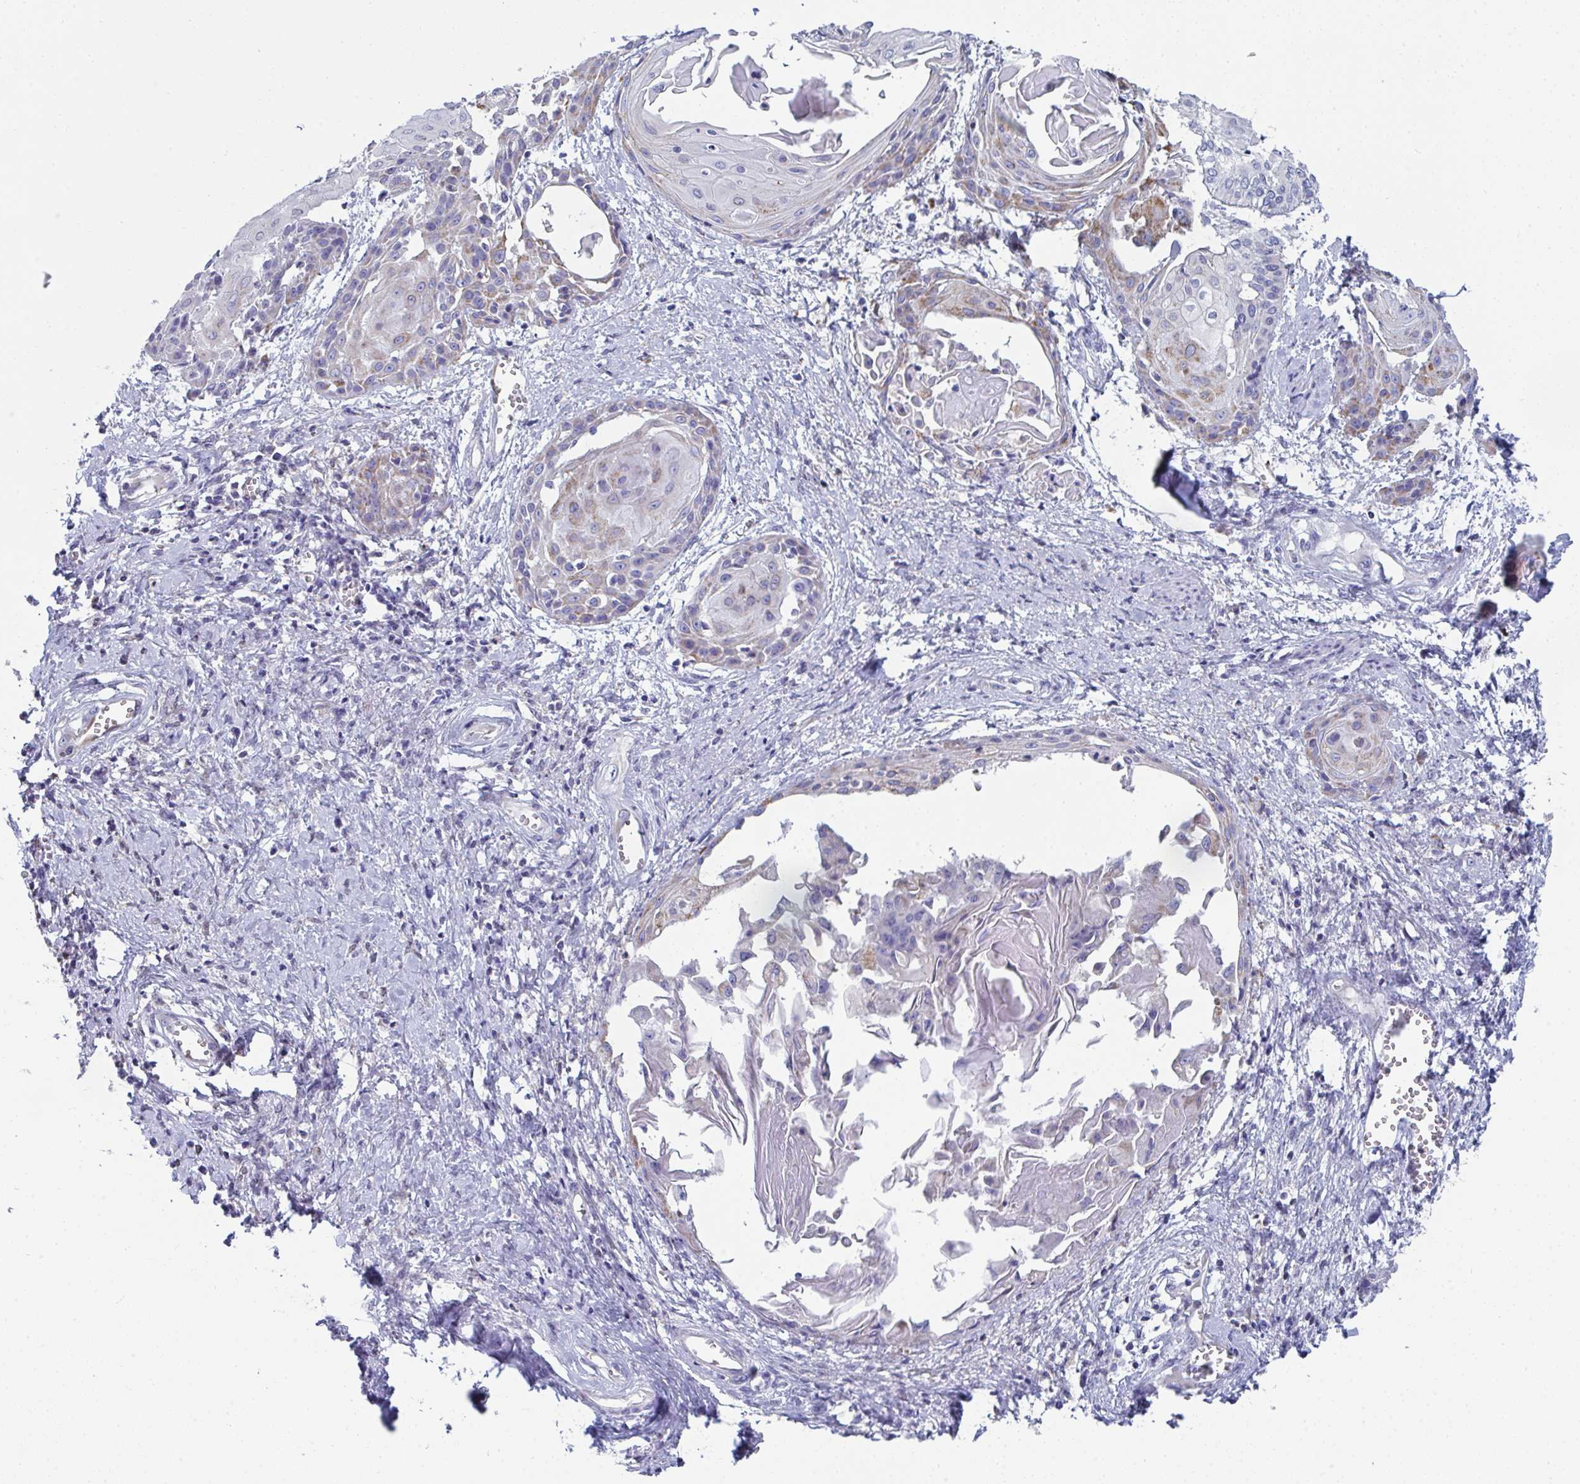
{"staining": {"intensity": "moderate", "quantity": "<25%", "location": "cytoplasmic/membranous"}, "tissue": "cervical cancer", "cell_type": "Tumor cells", "image_type": "cancer", "snomed": [{"axis": "morphology", "description": "Squamous cell carcinoma, NOS"}, {"axis": "topography", "description": "Cervix"}], "caption": "A brown stain highlights moderate cytoplasmic/membranous expression of a protein in cervical cancer tumor cells. (DAB IHC with brightfield microscopy, high magnification).", "gene": "MGAM2", "patient": {"sex": "female", "age": 57}}